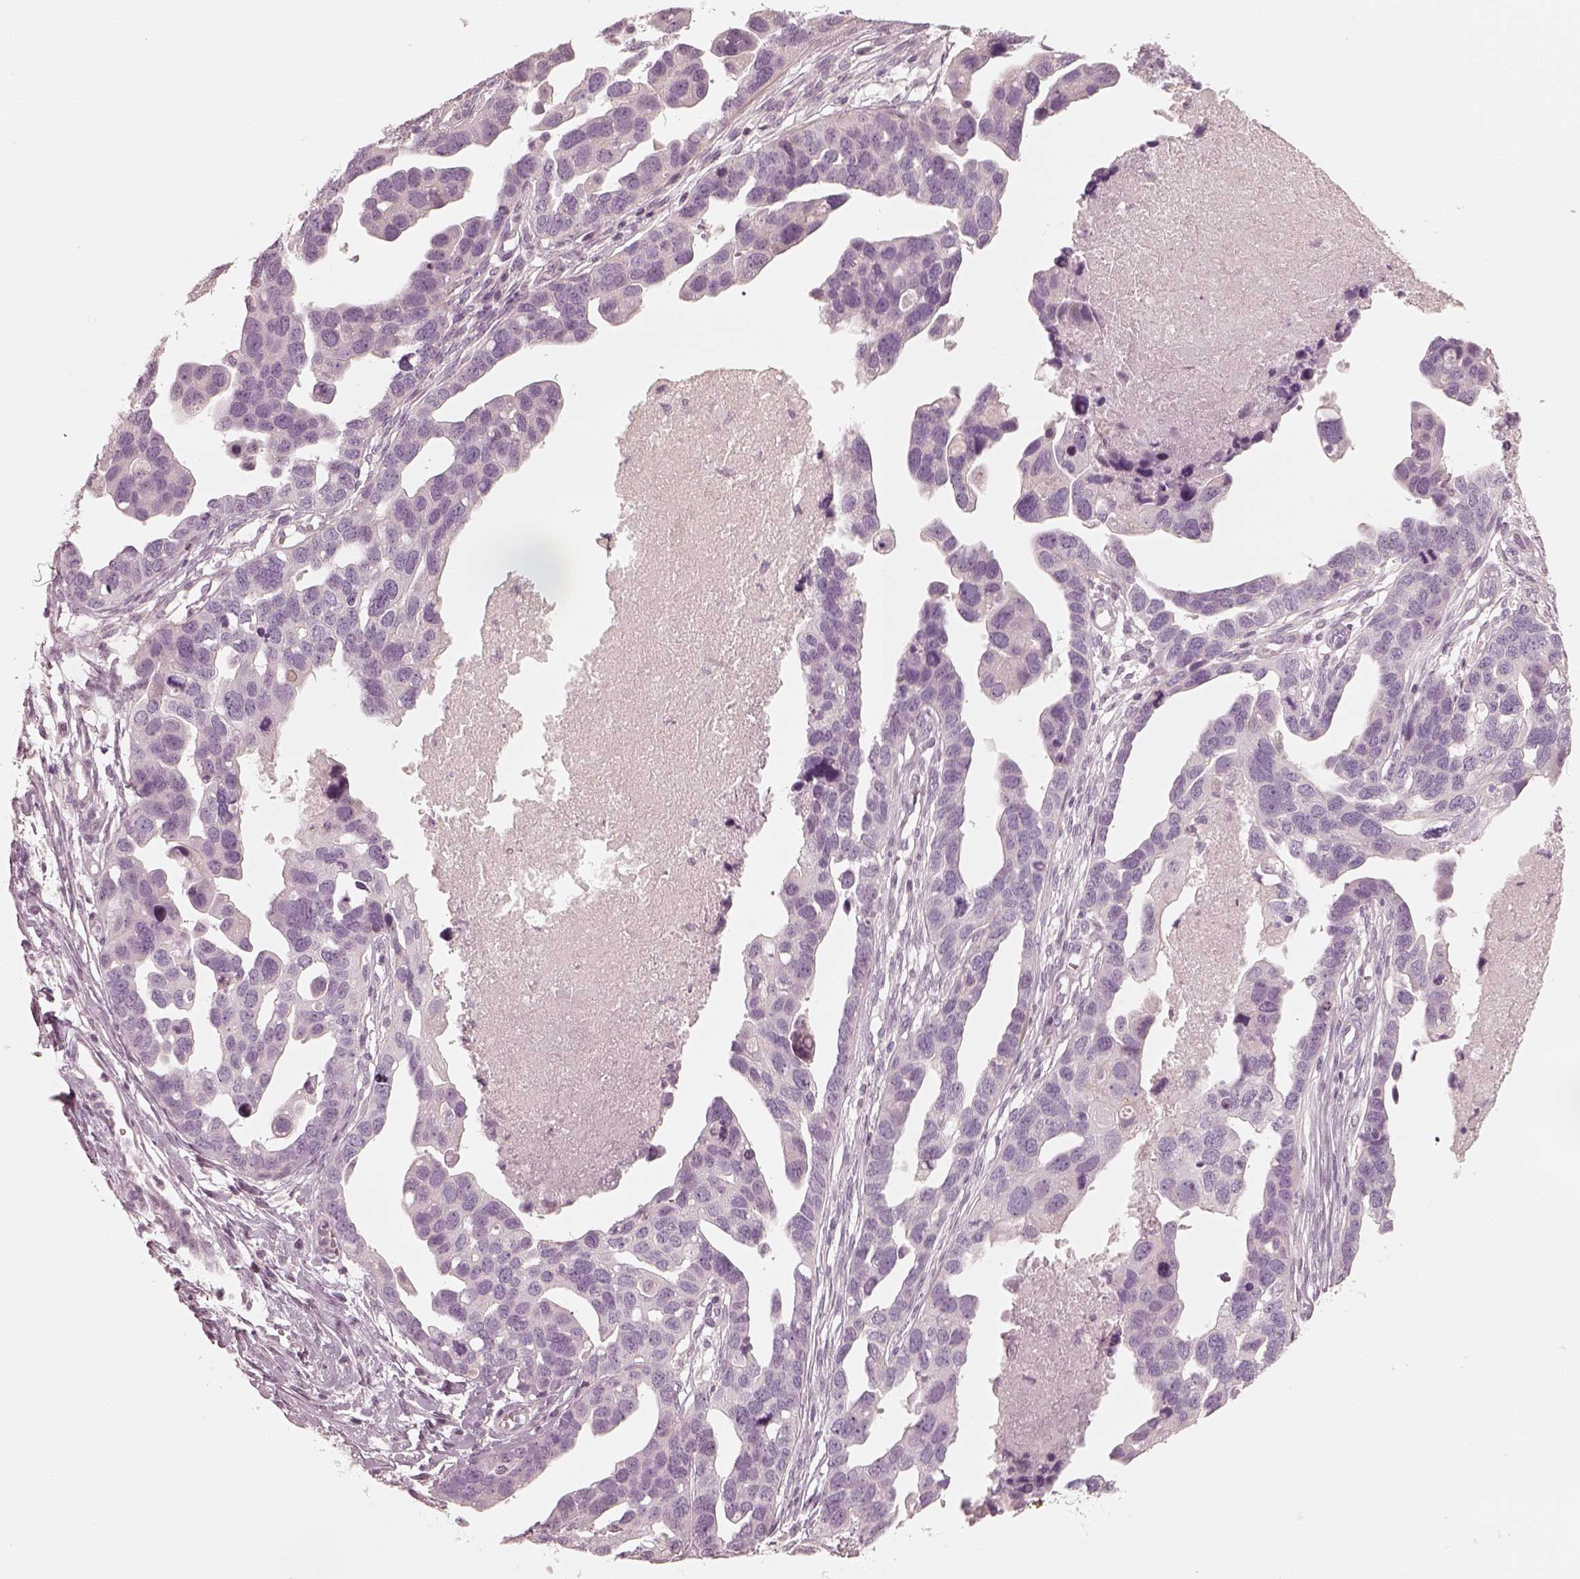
{"staining": {"intensity": "negative", "quantity": "none", "location": "none"}, "tissue": "ovarian cancer", "cell_type": "Tumor cells", "image_type": "cancer", "snomed": [{"axis": "morphology", "description": "Cystadenocarcinoma, serous, NOS"}, {"axis": "topography", "description": "Ovary"}], "caption": "Immunohistochemistry (IHC) histopathology image of human ovarian serous cystadenocarcinoma stained for a protein (brown), which shows no staining in tumor cells.", "gene": "SPATA24", "patient": {"sex": "female", "age": 54}}